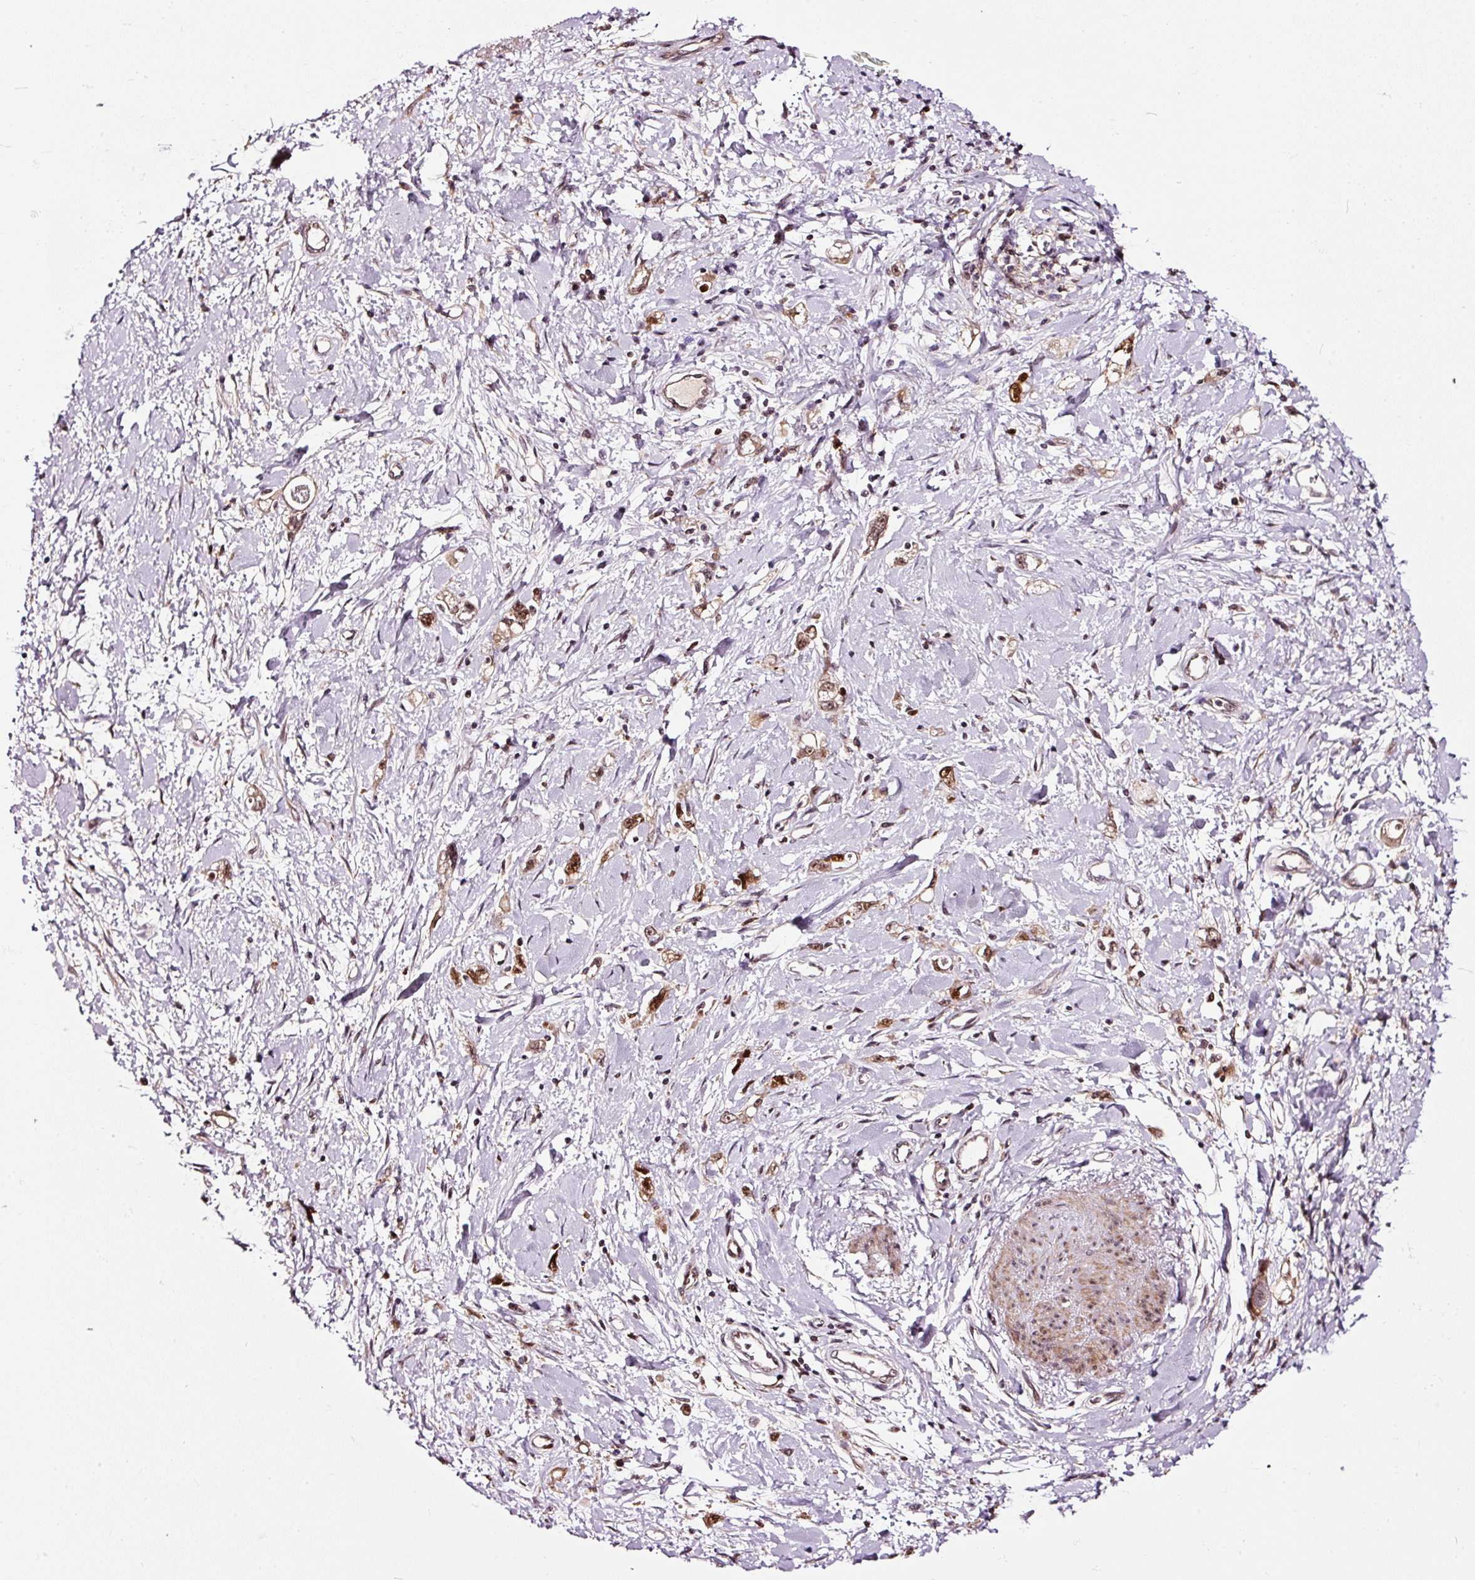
{"staining": {"intensity": "moderate", "quantity": ">75%", "location": "nuclear"}, "tissue": "stomach cancer", "cell_type": "Tumor cells", "image_type": "cancer", "snomed": [{"axis": "morphology", "description": "Adenocarcinoma, NOS"}, {"axis": "topography", "description": "Stomach"}], "caption": "Protein expression analysis of human stomach cancer (adenocarcinoma) reveals moderate nuclear expression in approximately >75% of tumor cells. Nuclei are stained in blue.", "gene": "RFC4", "patient": {"sex": "female", "age": 76}}